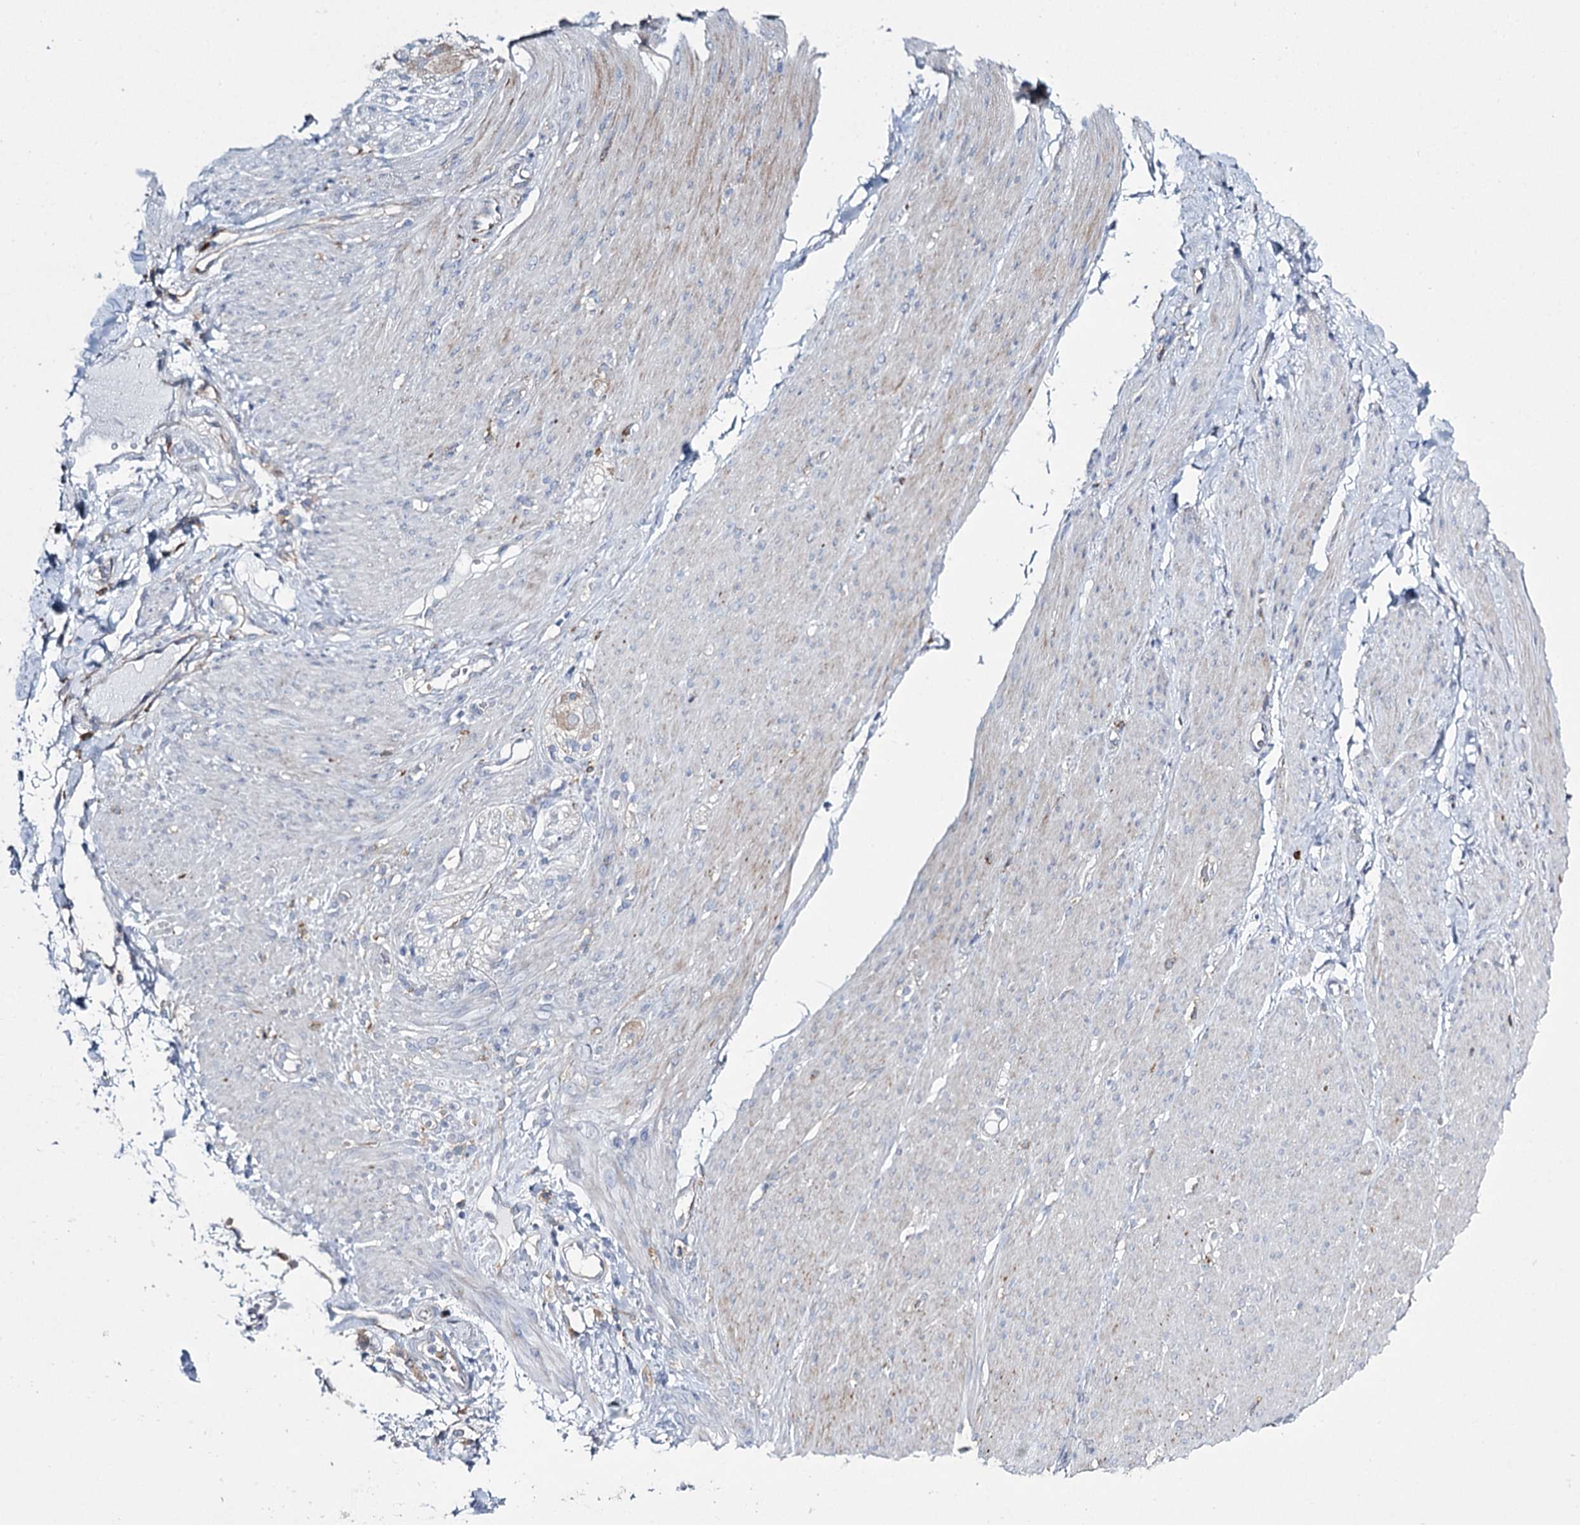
{"staining": {"intensity": "negative", "quantity": "none", "location": "none"}, "tissue": "adipose tissue", "cell_type": "Adipocytes", "image_type": "normal", "snomed": [{"axis": "morphology", "description": "Normal tissue, NOS"}, {"axis": "topography", "description": "Colon"}, {"axis": "topography", "description": "Peripheral nerve tissue"}], "caption": "Immunohistochemical staining of normal human adipose tissue shows no significant positivity in adipocytes. (Immunohistochemistry, brightfield microscopy, high magnification).", "gene": "CCDC88A", "patient": {"sex": "female", "age": 61}}